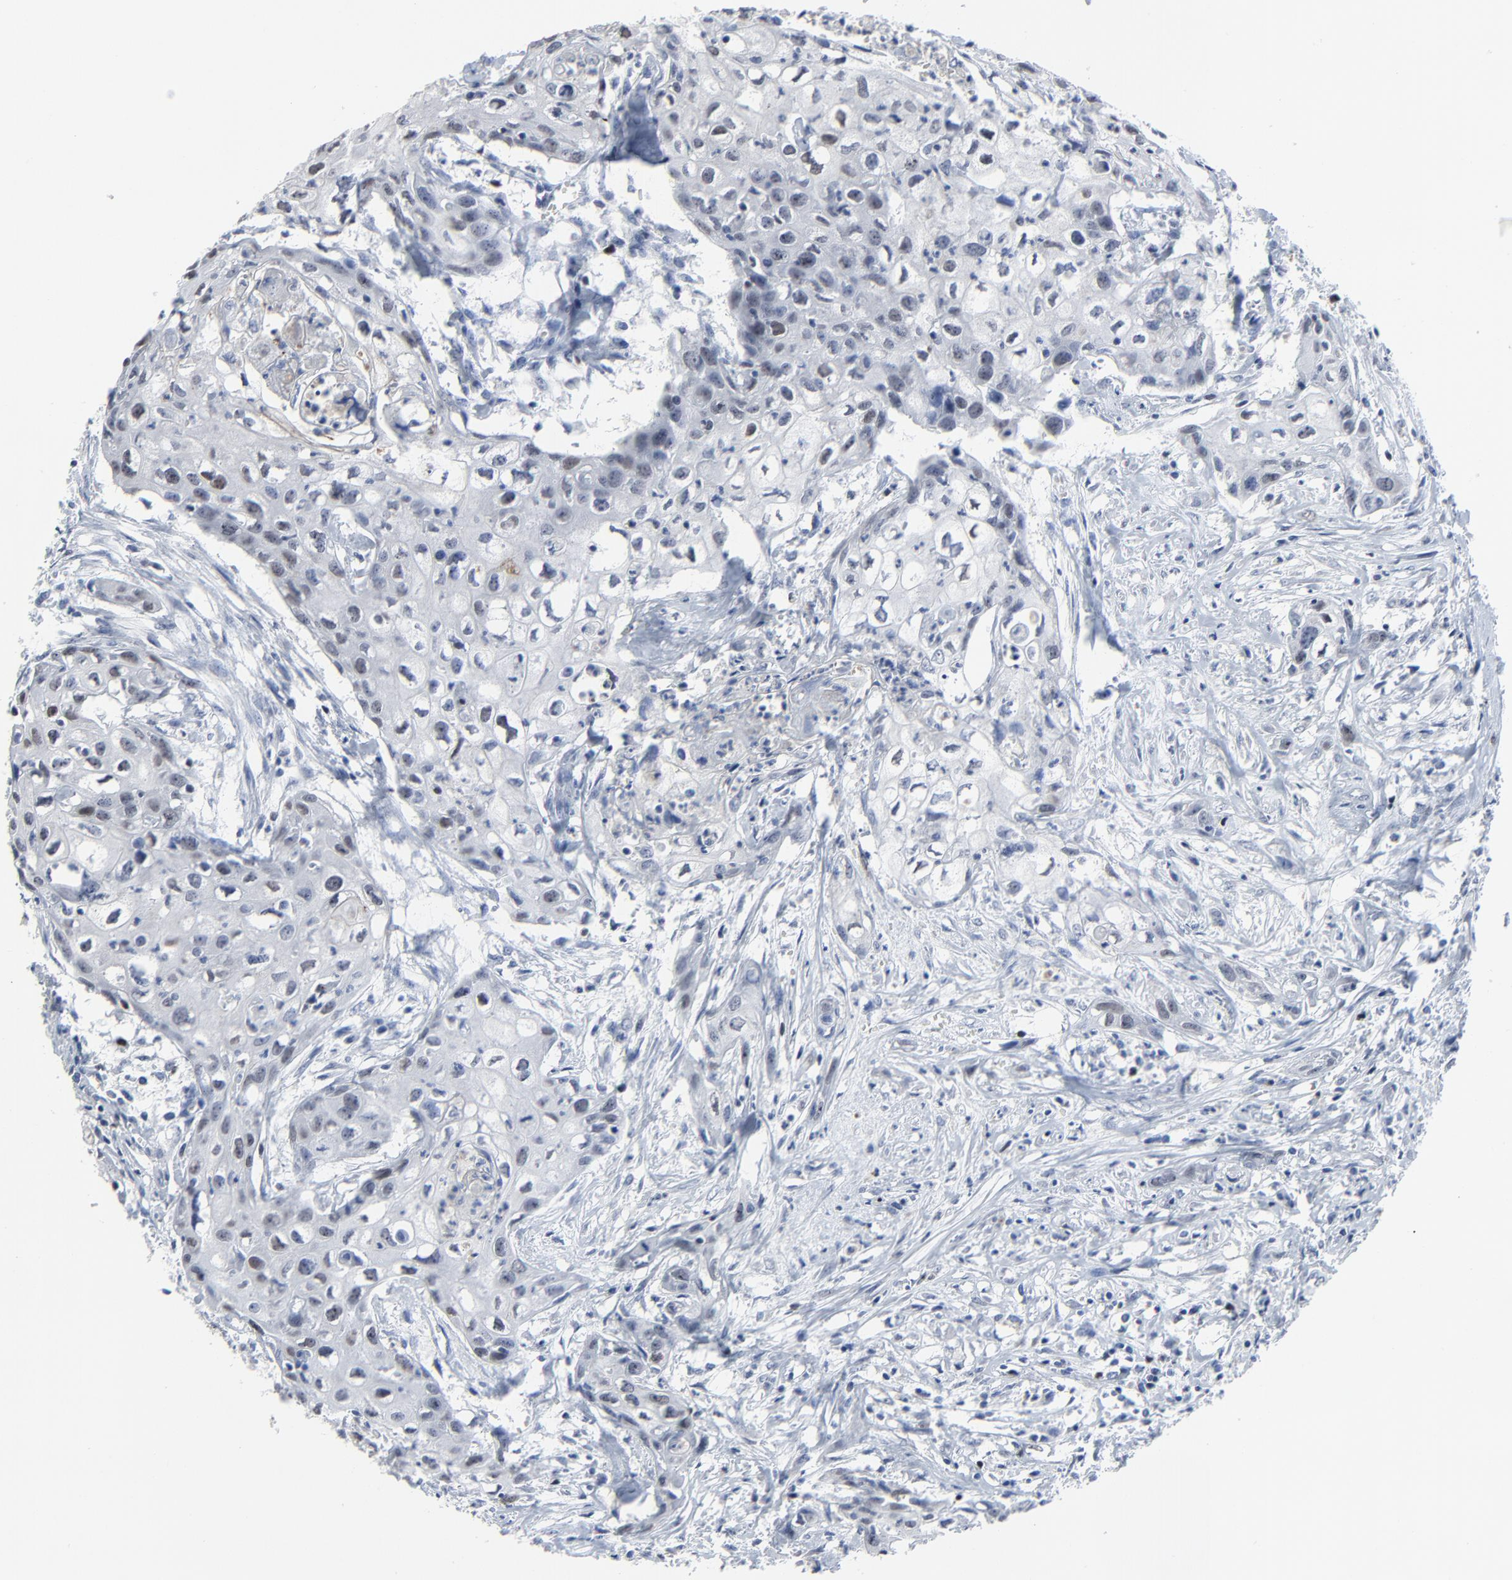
{"staining": {"intensity": "weak", "quantity": "25%-75%", "location": "nuclear"}, "tissue": "urothelial cancer", "cell_type": "Tumor cells", "image_type": "cancer", "snomed": [{"axis": "morphology", "description": "Urothelial carcinoma, High grade"}, {"axis": "topography", "description": "Urinary bladder"}], "caption": "A brown stain labels weak nuclear staining of a protein in human urothelial cancer tumor cells.", "gene": "BIRC3", "patient": {"sex": "male", "age": 54}}